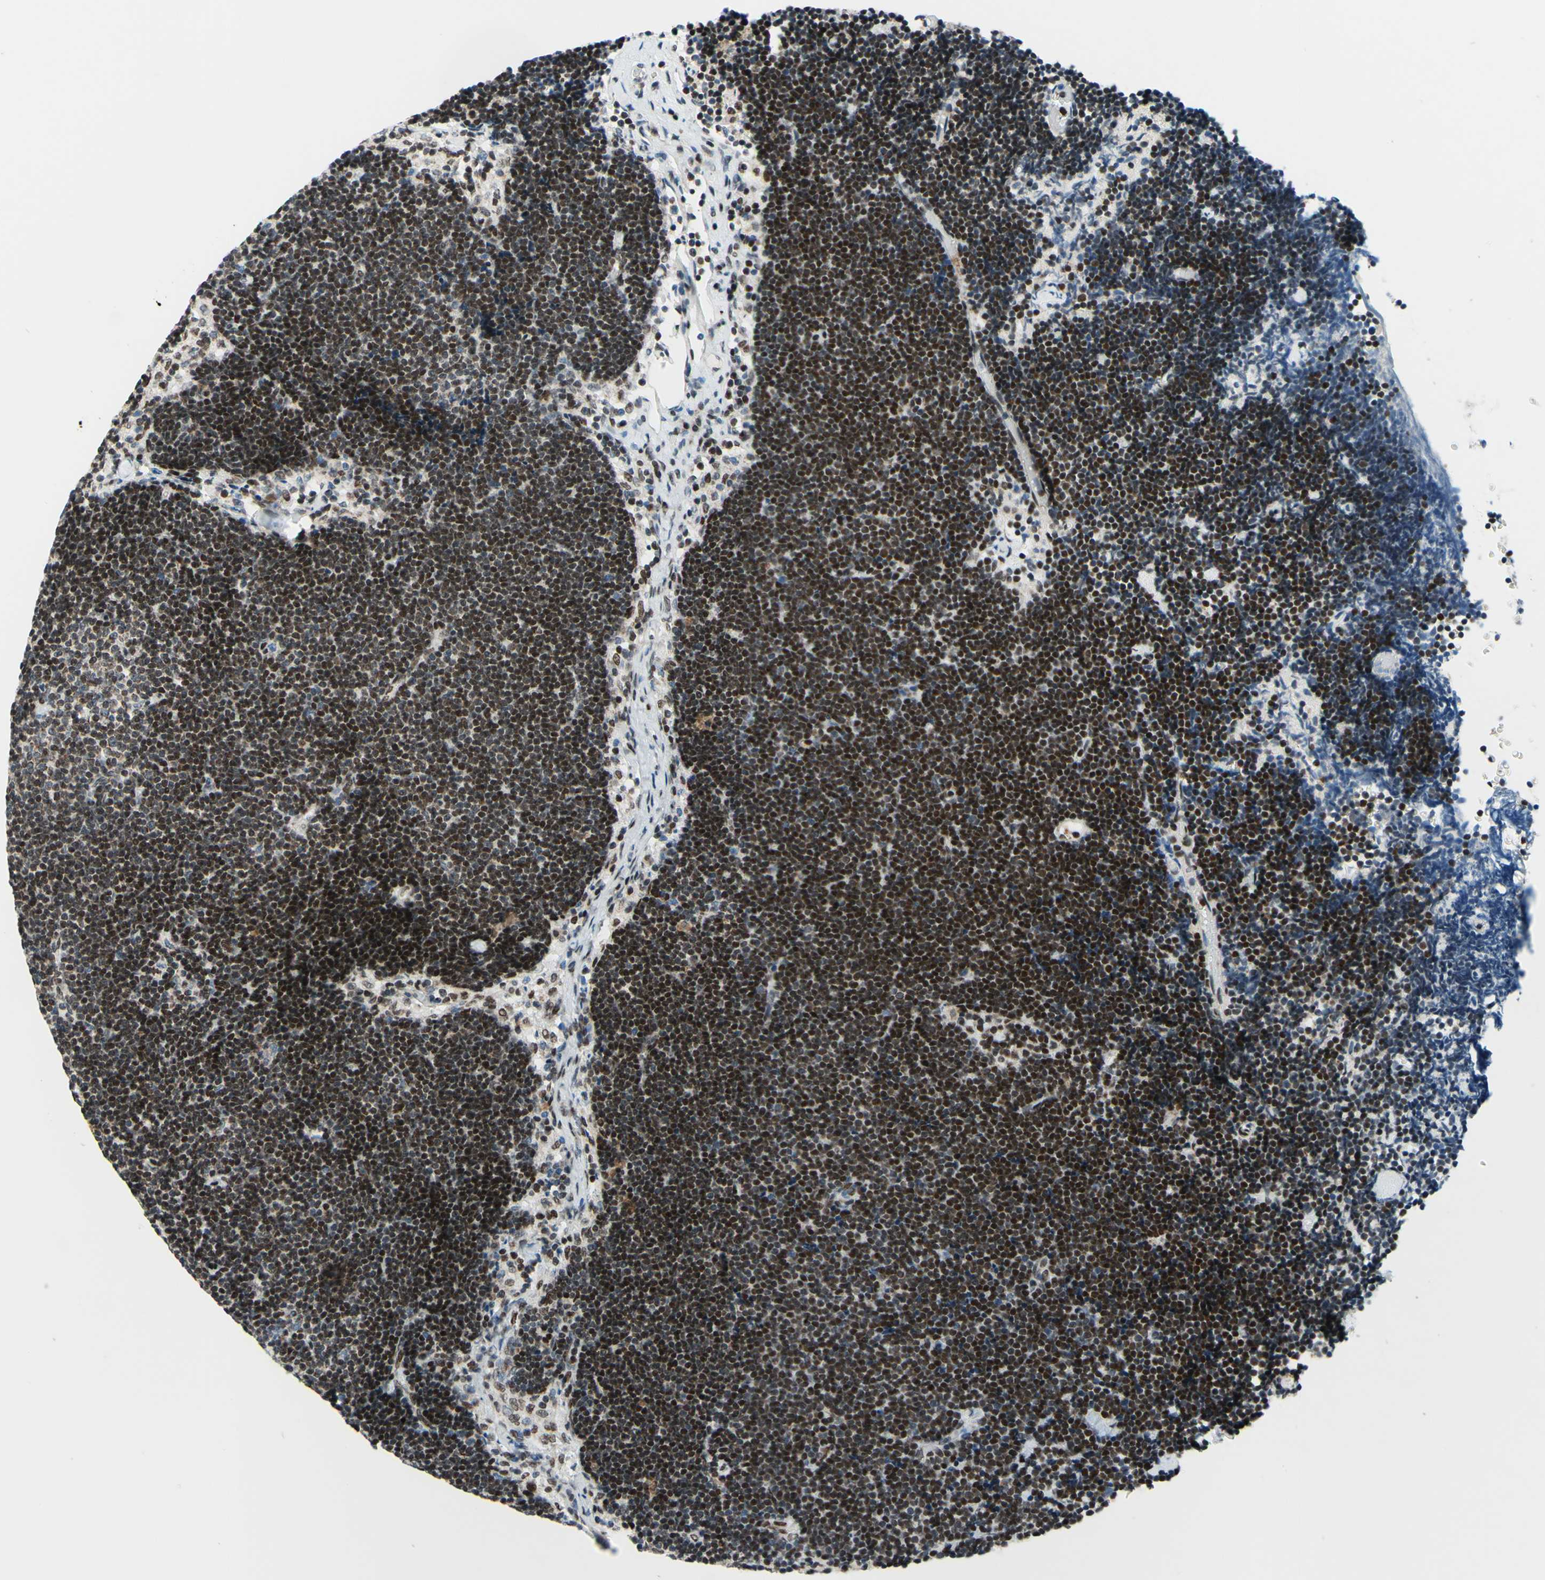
{"staining": {"intensity": "moderate", "quantity": "<25%", "location": "nuclear"}, "tissue": "lymph node", "cell_type": "Germinal center cells", "image_type": "normal", "snomed": [{"axis": "morphology", "description": "Normal tissue, NOS"}, {"axis": "topography", "description": "Lymph node"}], "caption": "Immunohistochemistry of unremarkable lymph node reveals low levels of moderate nuclear expression in about <25% of germinal center cells.", "gene": "CBX7", "patient": {"sex": "male", "age": 63}}